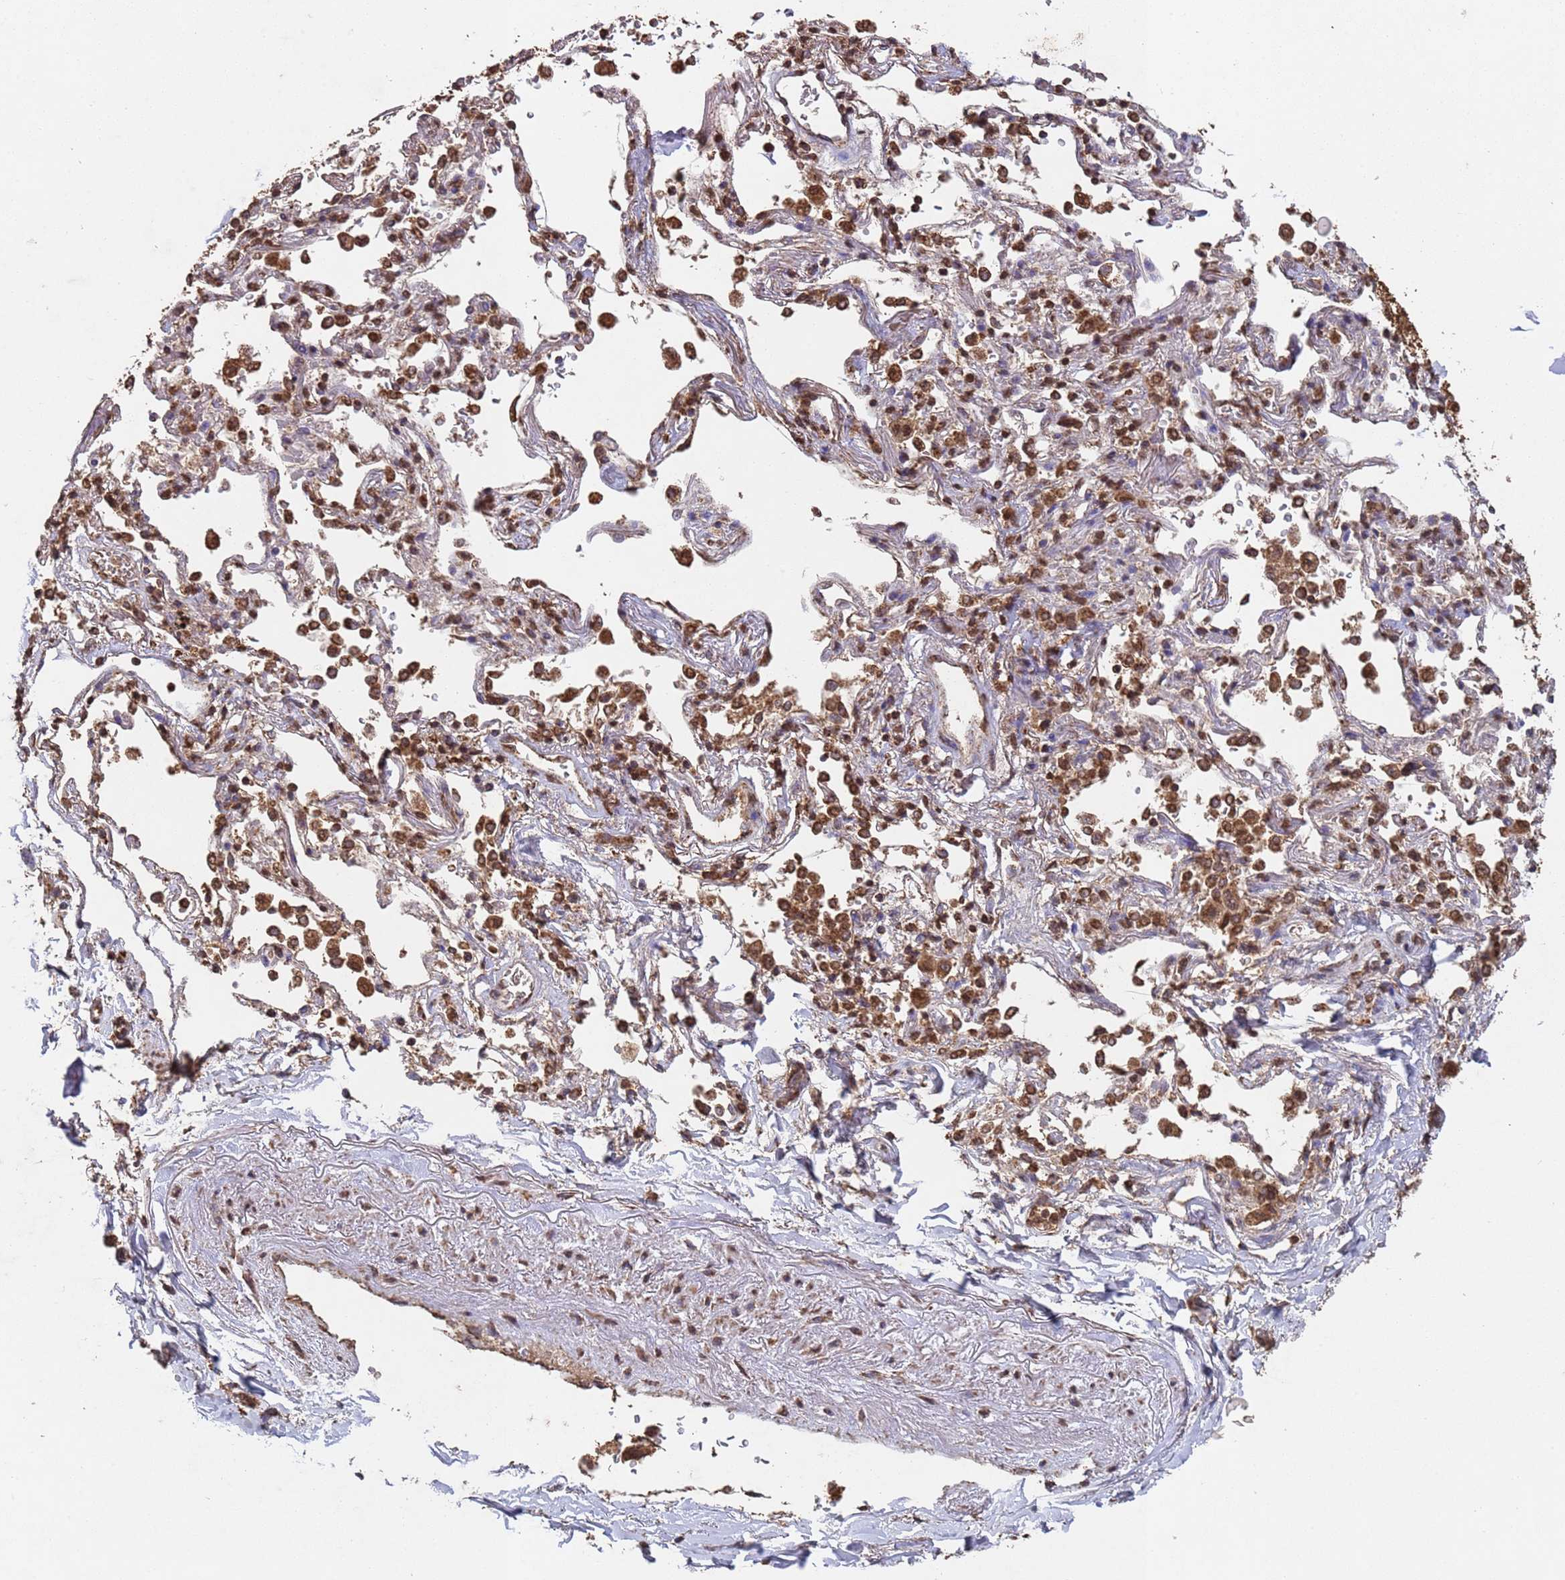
{"staining": {"intensity": "moderate", "quantity": "25%-75%", "location": "nuclear"}, "tissue": "adipose tissue", "cell_type": "Adipocytes", "image_type": "normal", "snomed": [{"axis": "morphology", "description": "Normal tissue, NOS"}, {"axis": "topography", "description": "Cartilage tissue"}], "caption": "Immunohistochemical staining of benign adipose tissue reveals medium levels of moderate nuclear expression in about 25%-75% of adipocytes.", "gene": "HDAC10", "patient": {"sex": "male", "age": 73}}